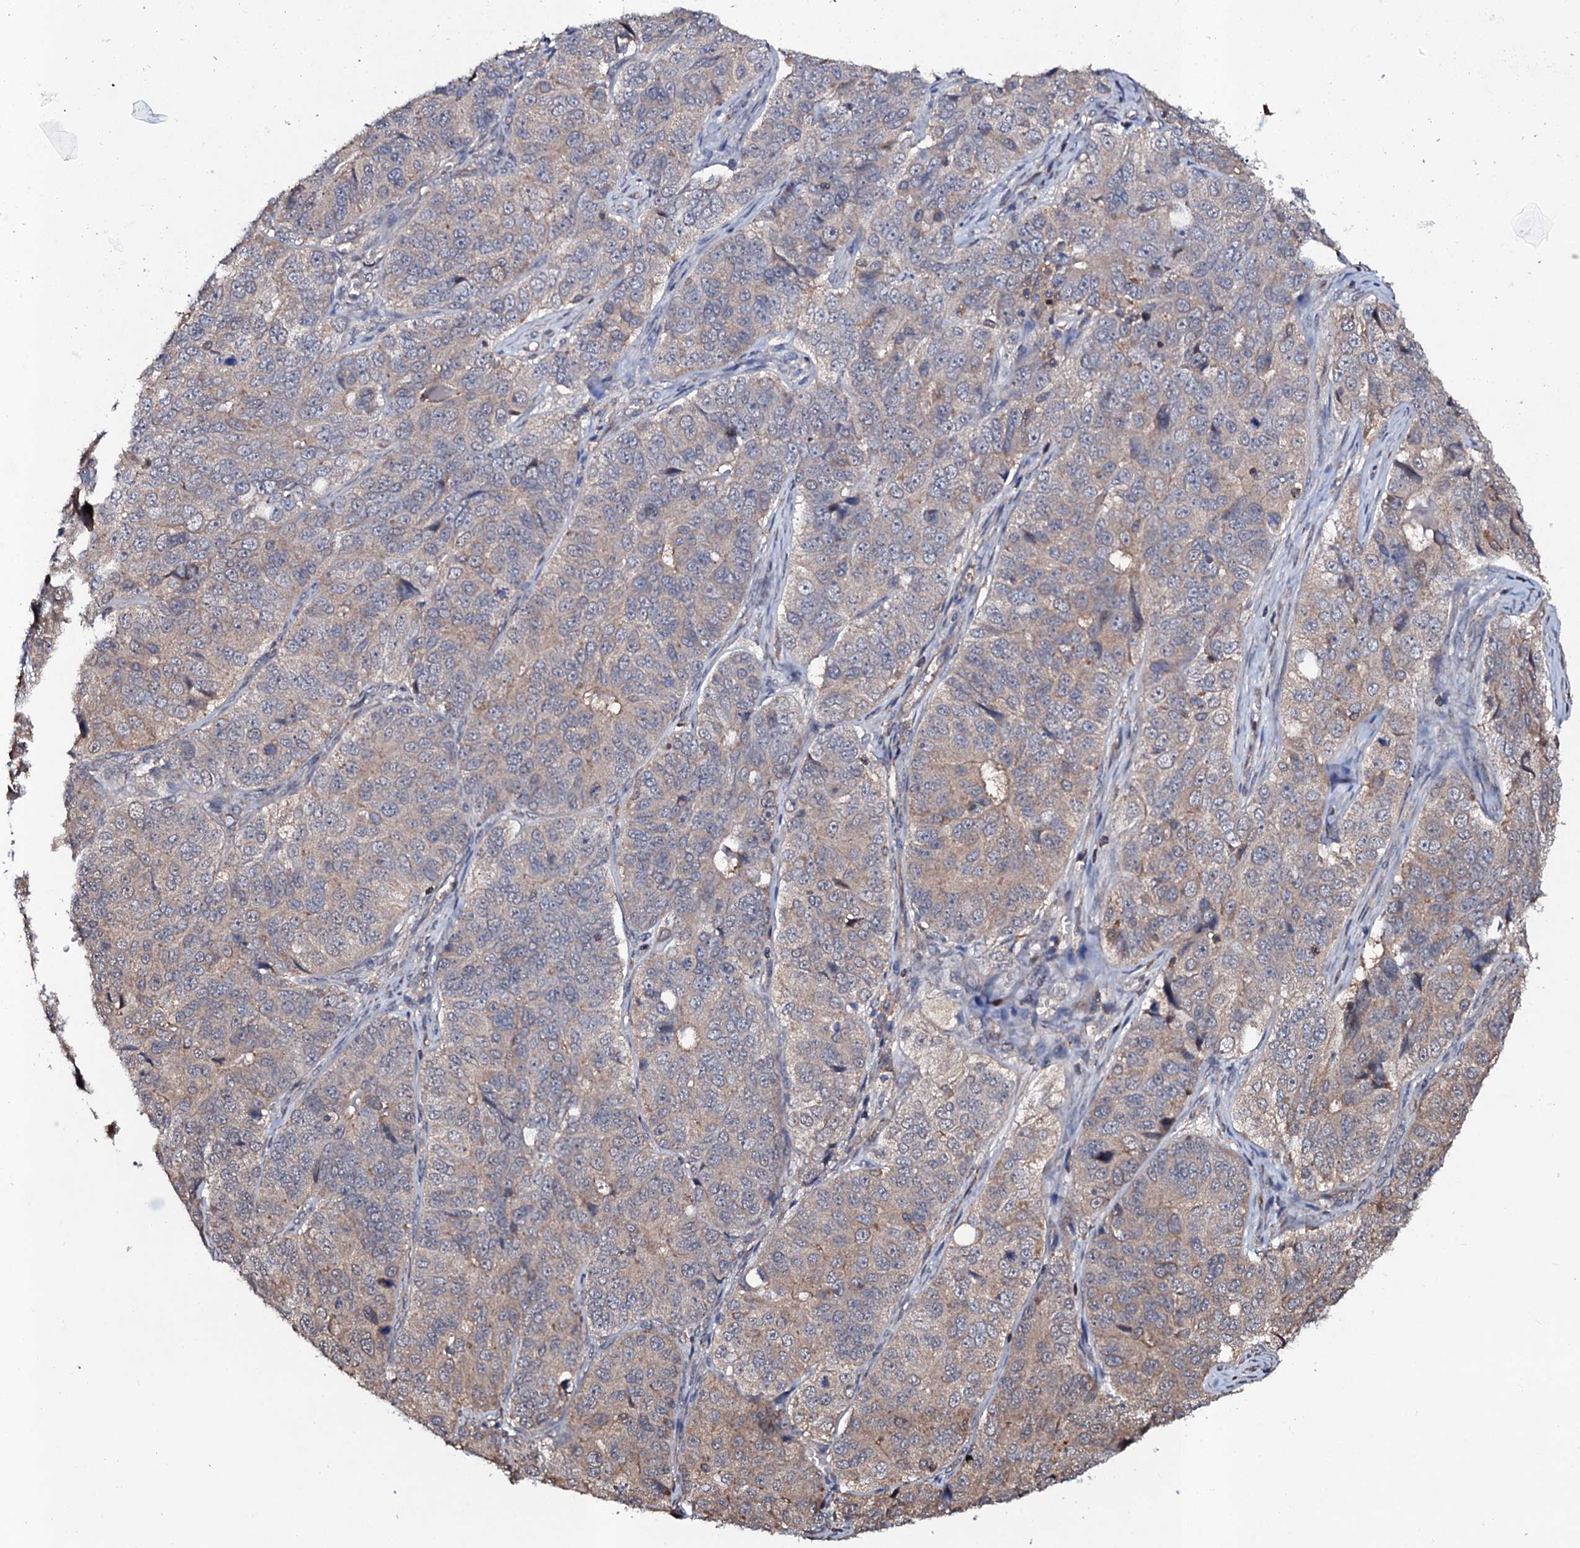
{"staining": {"intensity": "weak", "quantity": "25%-75%", "location": "cytoplasmic/membranous"}, "tissue": "ovarian cancer", "cell_type": "Tumor cells", "image_type": "cancer", "snomed": [{"axis": "morphology", "description": "Carcinoma, endometroid"}, {"axis": "topography", "description": "Ovary"}], "caption": "IHC micrograph of neoplastic tissue: ovarian cancer stained using immunohistochemistry (IHC) shows low levels of weak protein expression localized specifically in the cytoplasmic/membranous of tumor cells, appearing as a cytoplasmic/membranous brown color.", "gene": "COG6", "patient": {"sex": "female", "age": 51}}